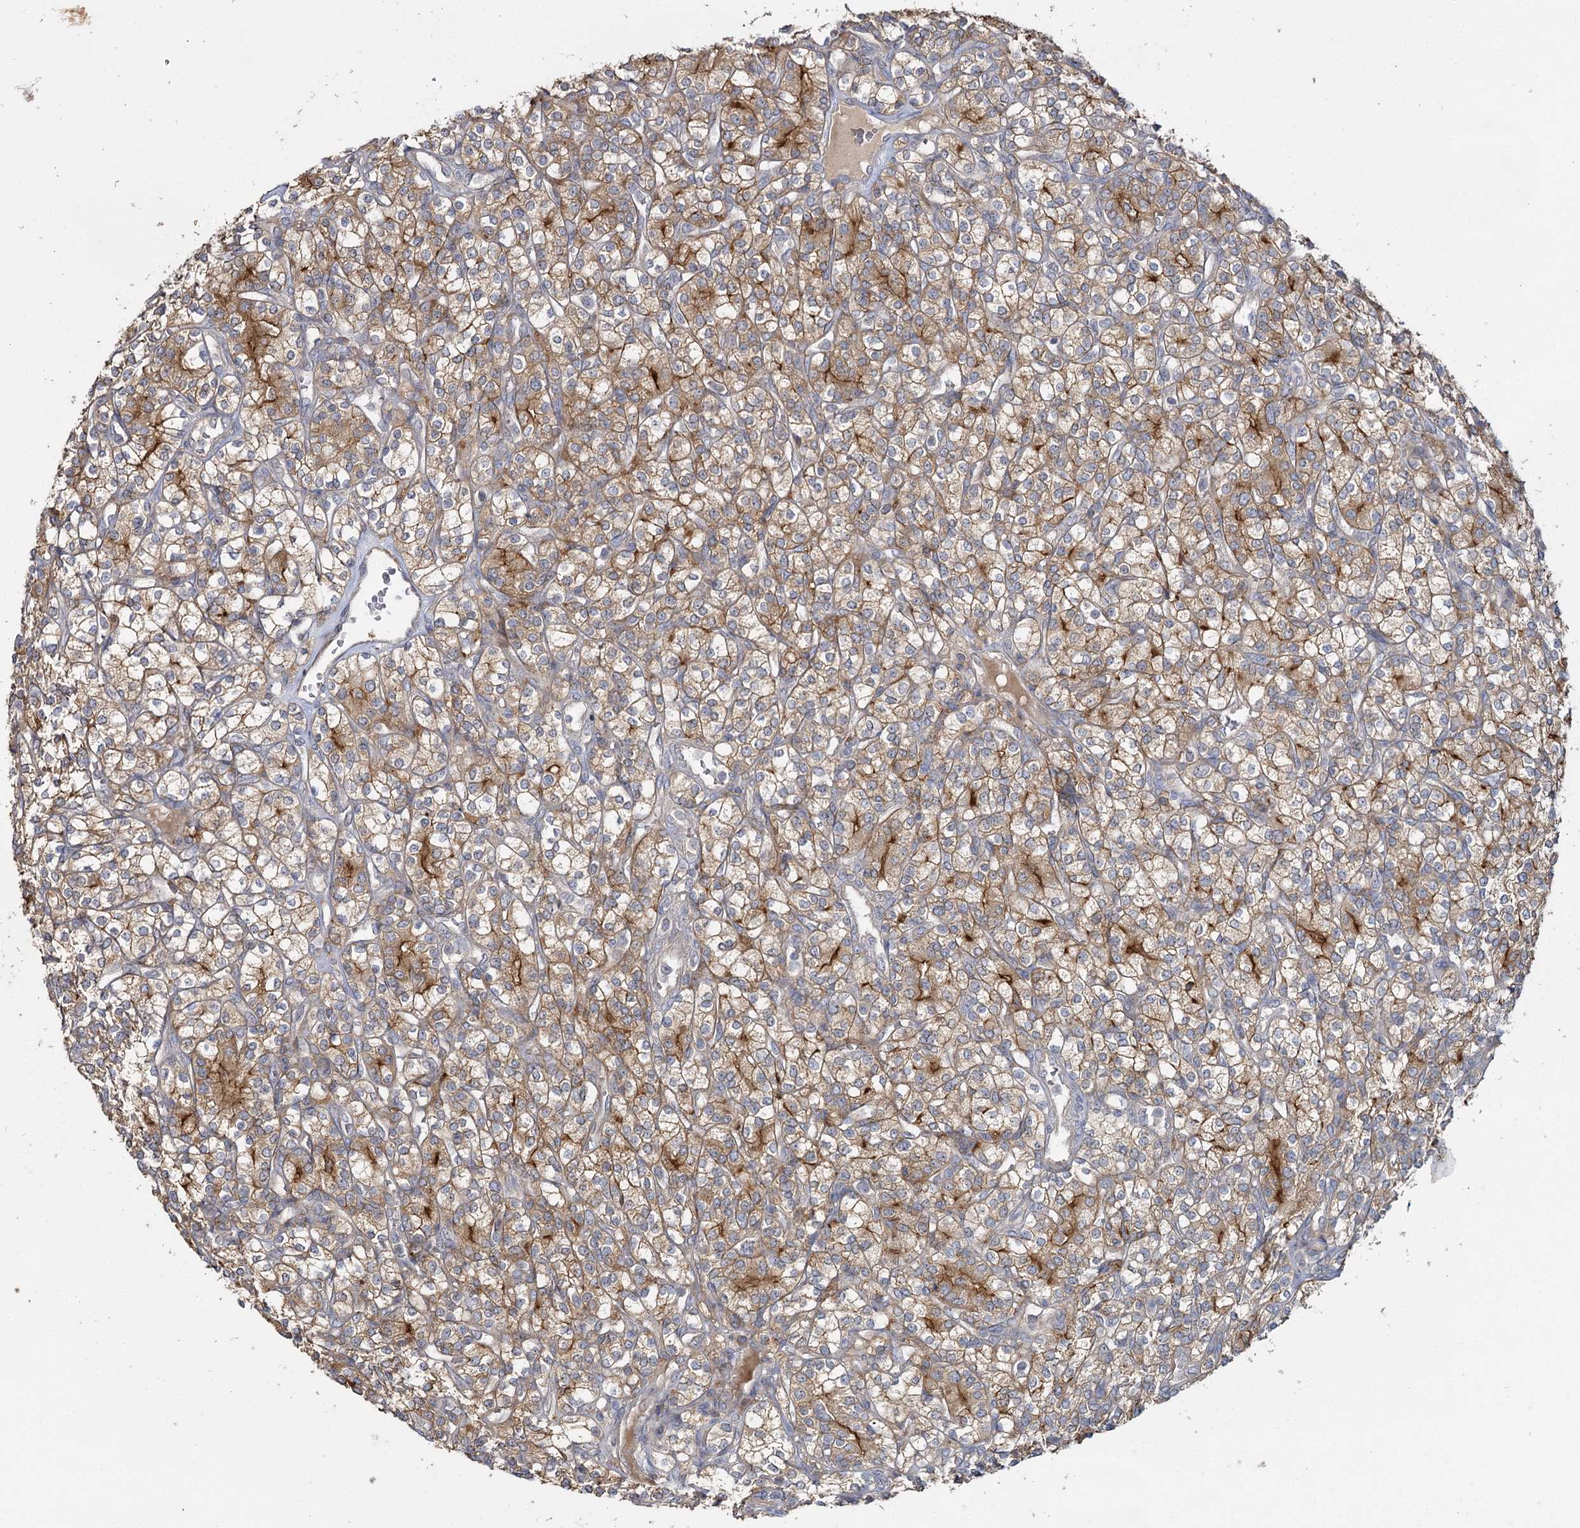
{"staining": {"intensity": "moderate", "quantity": ">75%", "location": "cytoplasmic/membranous"}, "tissue": "renal cancer", "cell_type": "Tumor cells", "image_type": "cancer", "snomed": [{"axis": "morphology", "description": "Adenocarcinoma, NOS"}, {"axis": "topography", "description": "Kidney"}], "caption": "Protein staining shows moderate cytoplasmic/membranous positivity in about >75% of tumor cells in adenocarcinoma (renal).", "gene": "ANGPTL5", "patient": {"sex": "male", "age": 77}}